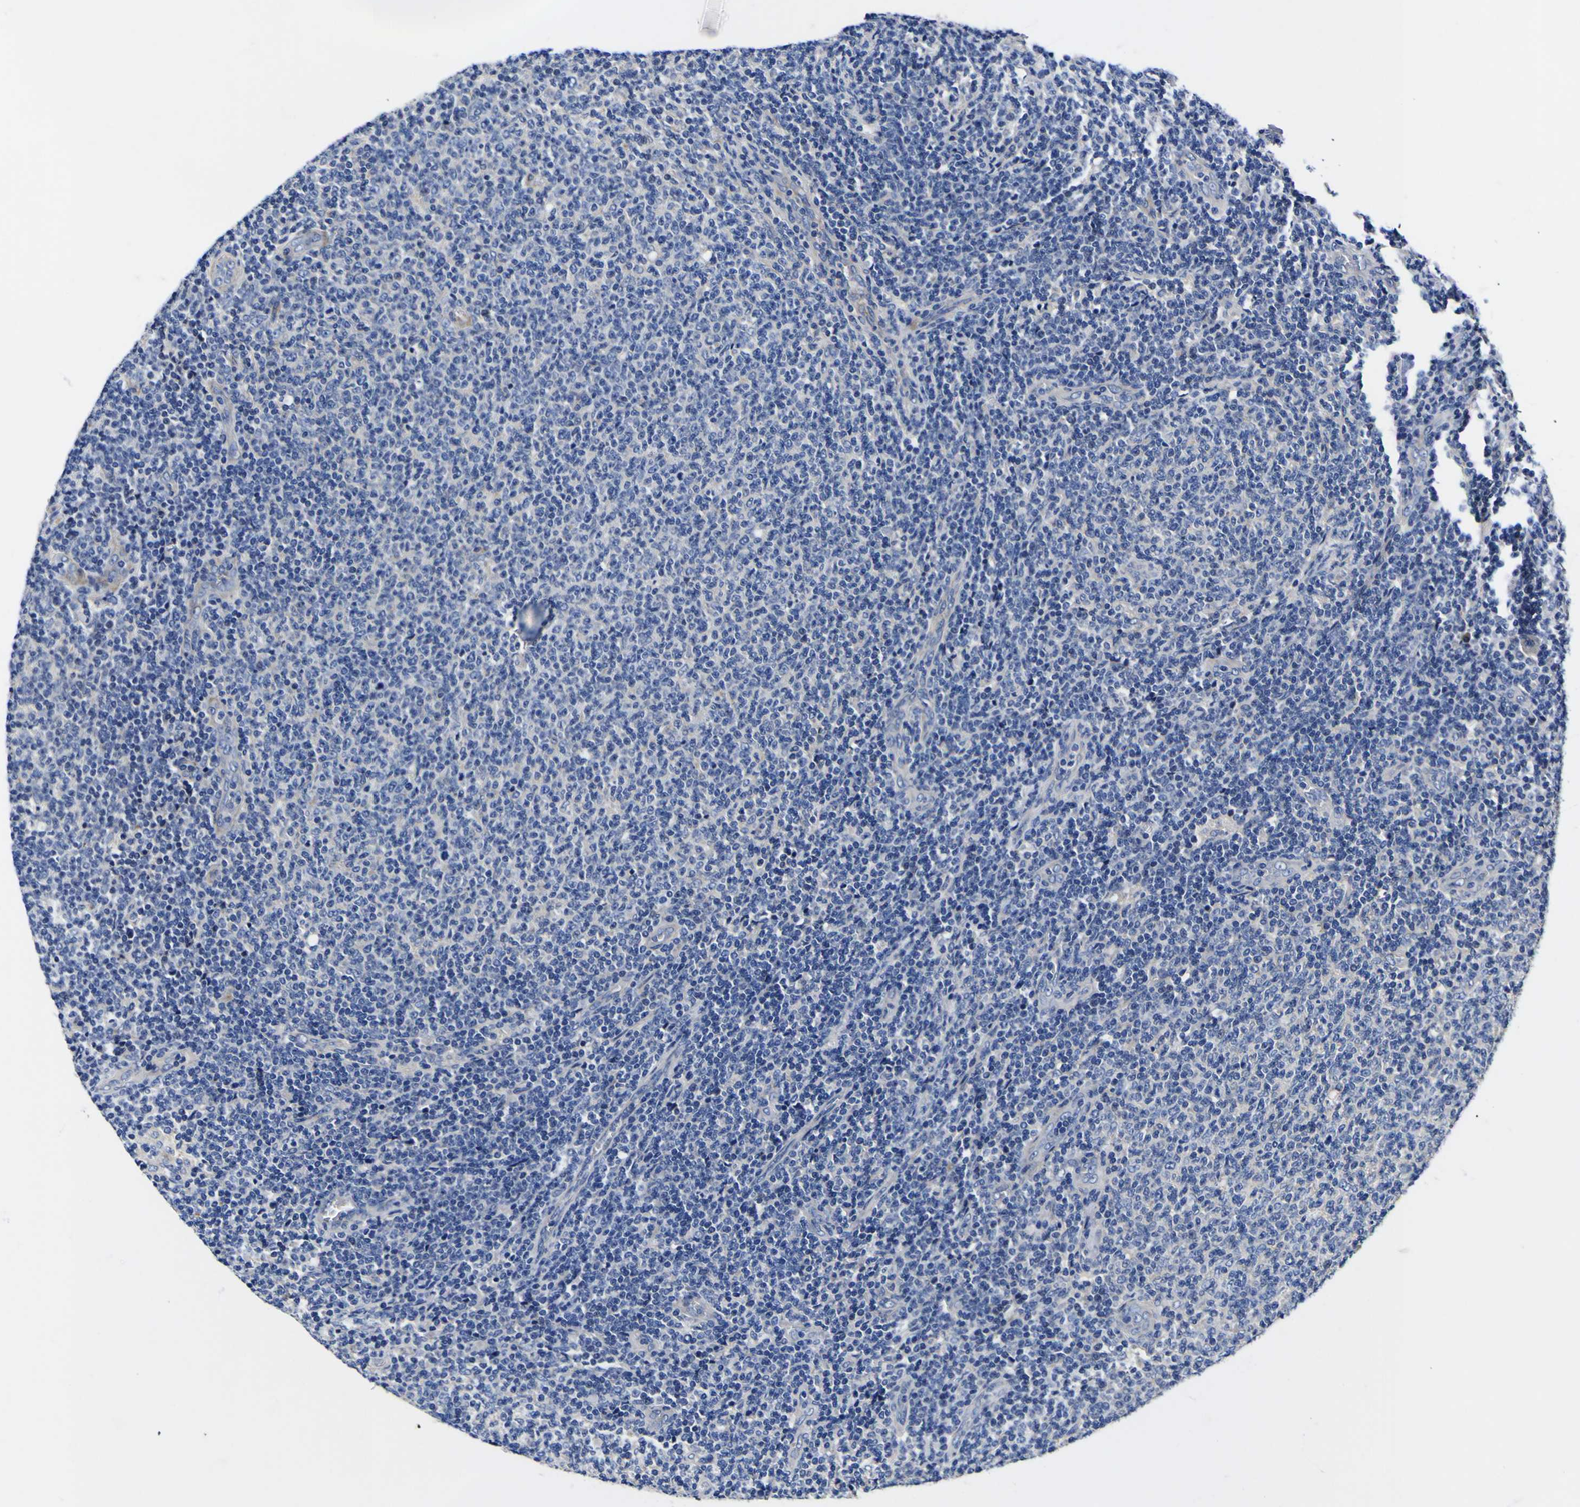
{"staining": {"intensity": "negative", "quantity": "none", "location": "none"}, "tissue": "lymphoma", "cell_type": "Tumor cells", "image_type": "cancer", "snomed": [{"axis": "morphology", "description": "Malignant lymphoma, non-Hodgkin's type, Low grade"}, {"axis": "topography", "description": "Lymph node"}], "caption": "IHC micrograph of human low-grade malignant lymphoma, non-Hodgkin's type stained for a protein (brown), which shows no staining in tumor cells.", "gene": "VASN", "patient": {"sex": "male", "age": 66}}